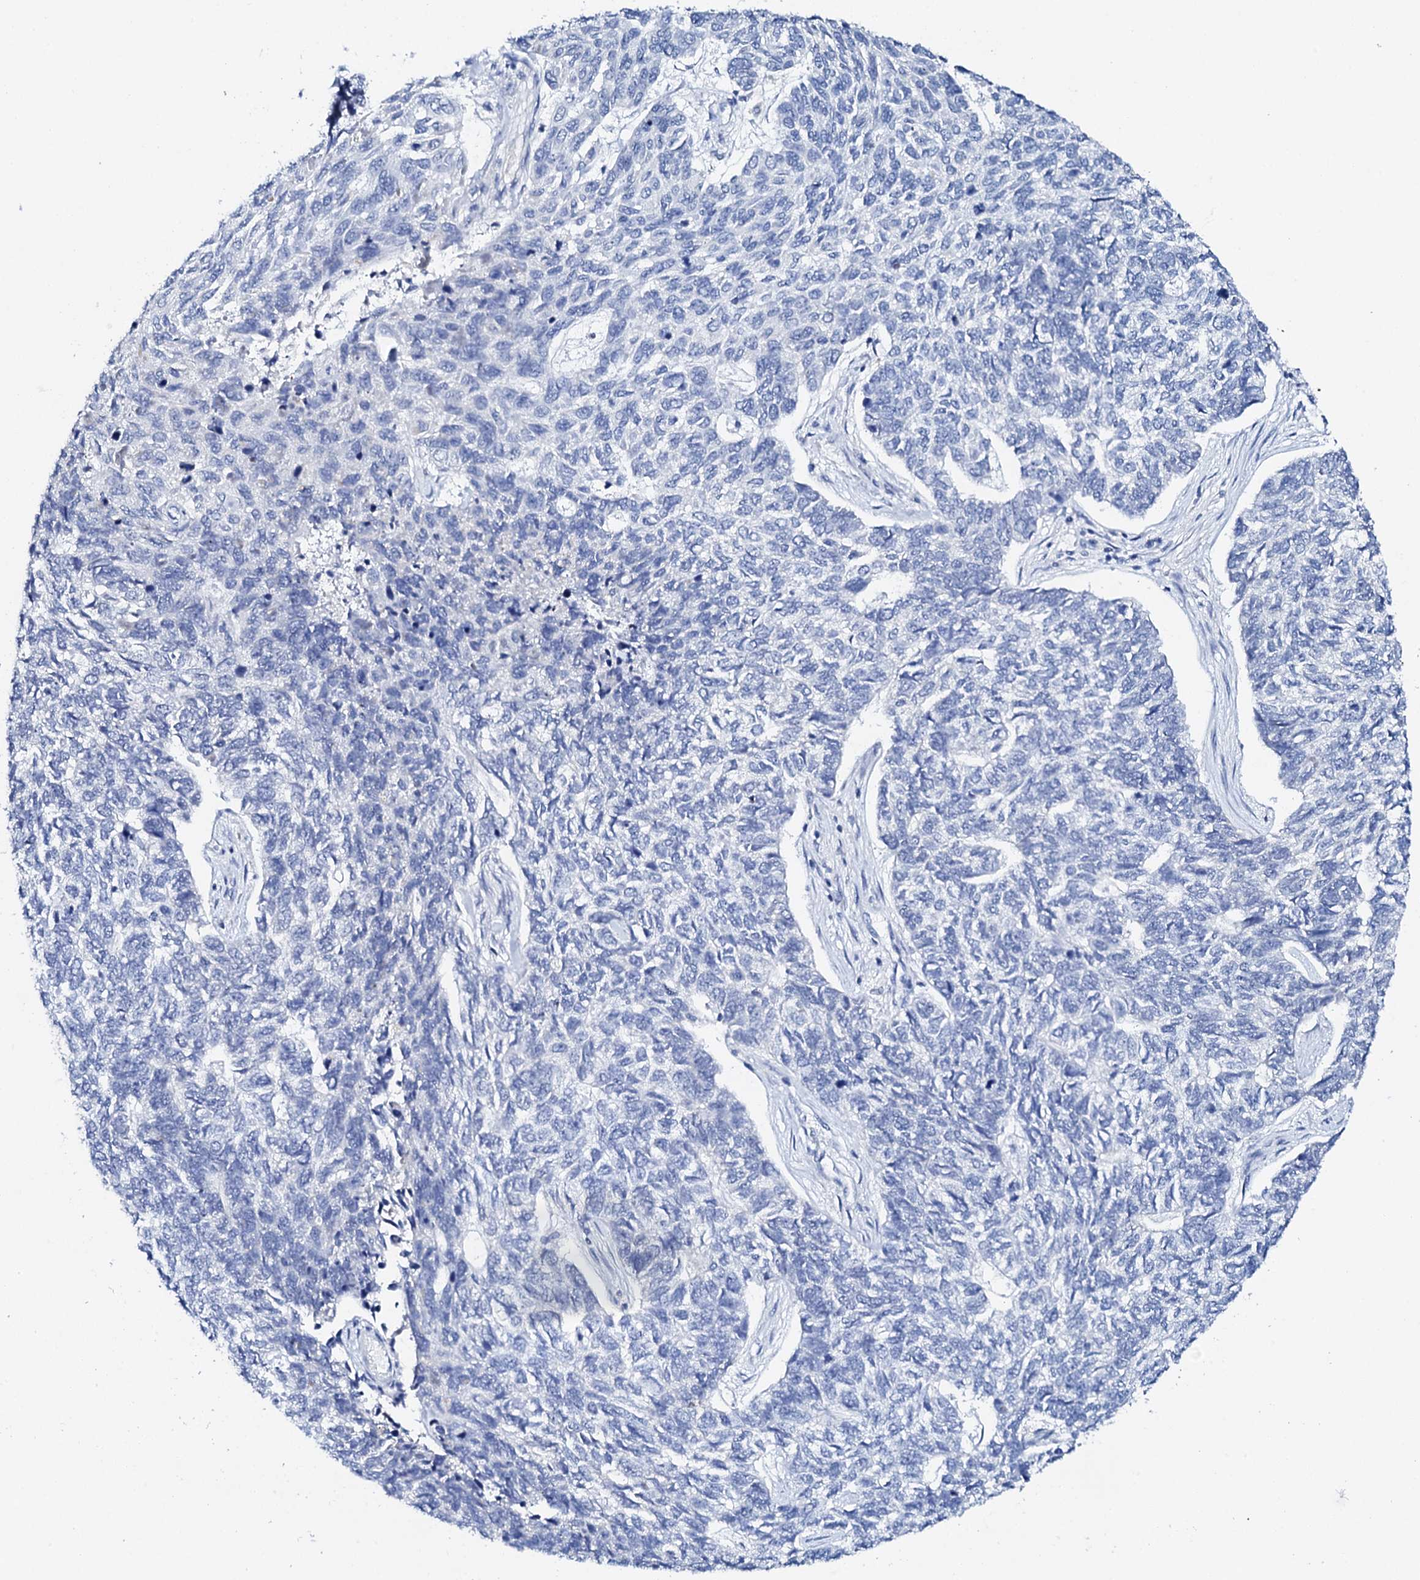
{"staining": {"intensity": "negative", "quantity": "none", "location": "none"}, "tissue": "skin cancer", "cell_type": "Tumor cells", "image_type": "cancer", "snomed": [{"axis": "morphology", "description": "Basal cell carcinoma"}, {"axis": "topography", "description": "Skin"}], "caption": "DAB immunohistochemical staining of skin basal cell carcinoma exhibits no significant expression in tumor cells. (Brightfield microscopy of DAB (3,3'-diaminobenzidine) IHC at high magnification).", "gene": "FBXL16", "patient": {"sex": "female", "age": 65}}